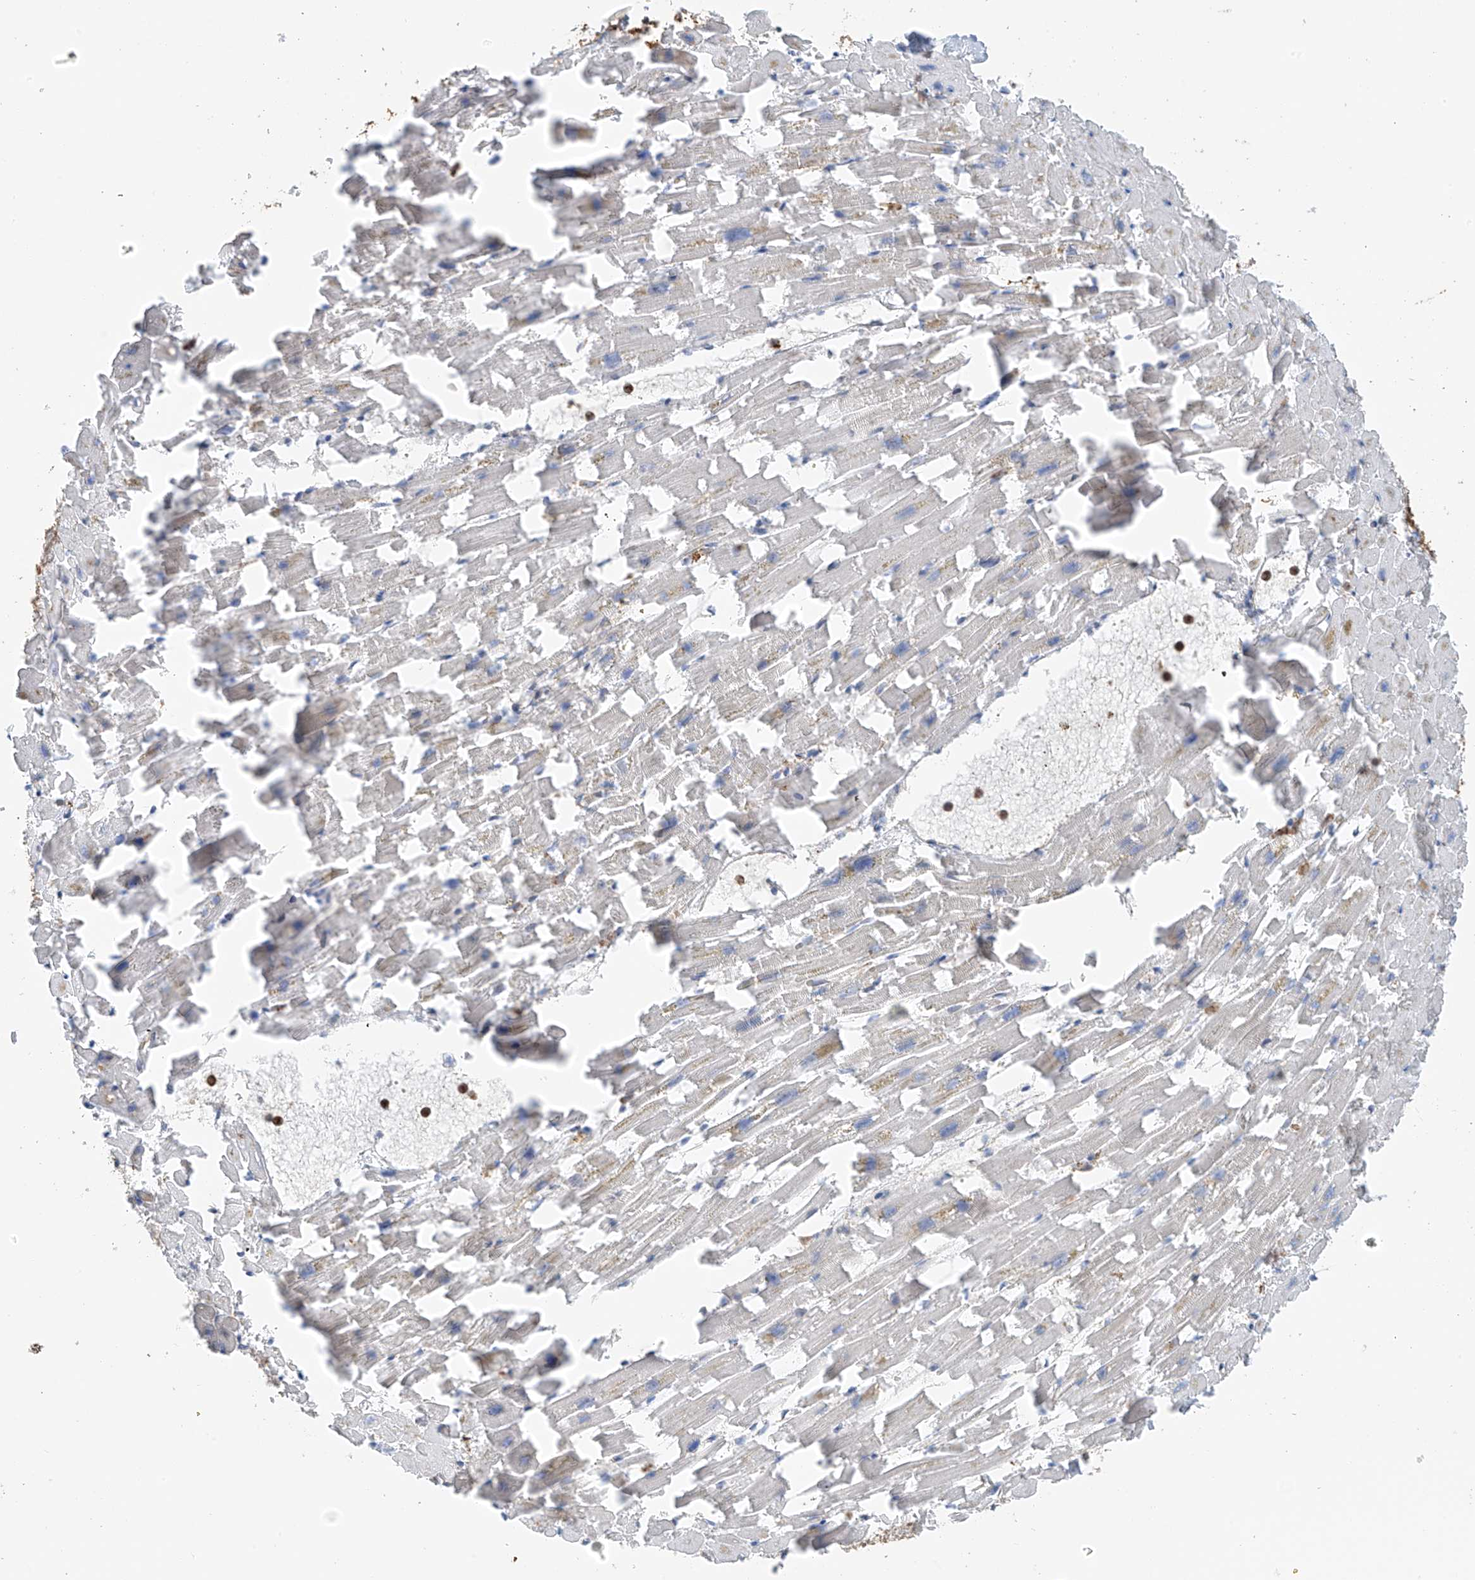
{"staining": {"intensity": "negative", "quantity": "none", "location": "none"}, "tissue": "heart muscle", "cell_type": "Cardiomyocytes", "image_type": "normal", "snomed": [{"axis": "morphology", "description": "Normal tissue, NOS"}, {"axis": "topography", "description": "Heart"}], "caption": "A micrograph of heart muscle stained for a protein reveals no brown staining in cardiomyocytes. (DAB (3,3'-diaminobenzidine) IHC, high magnification).", "gene": "ZNF189", "patient": {"sex": "female", "age": 64}}